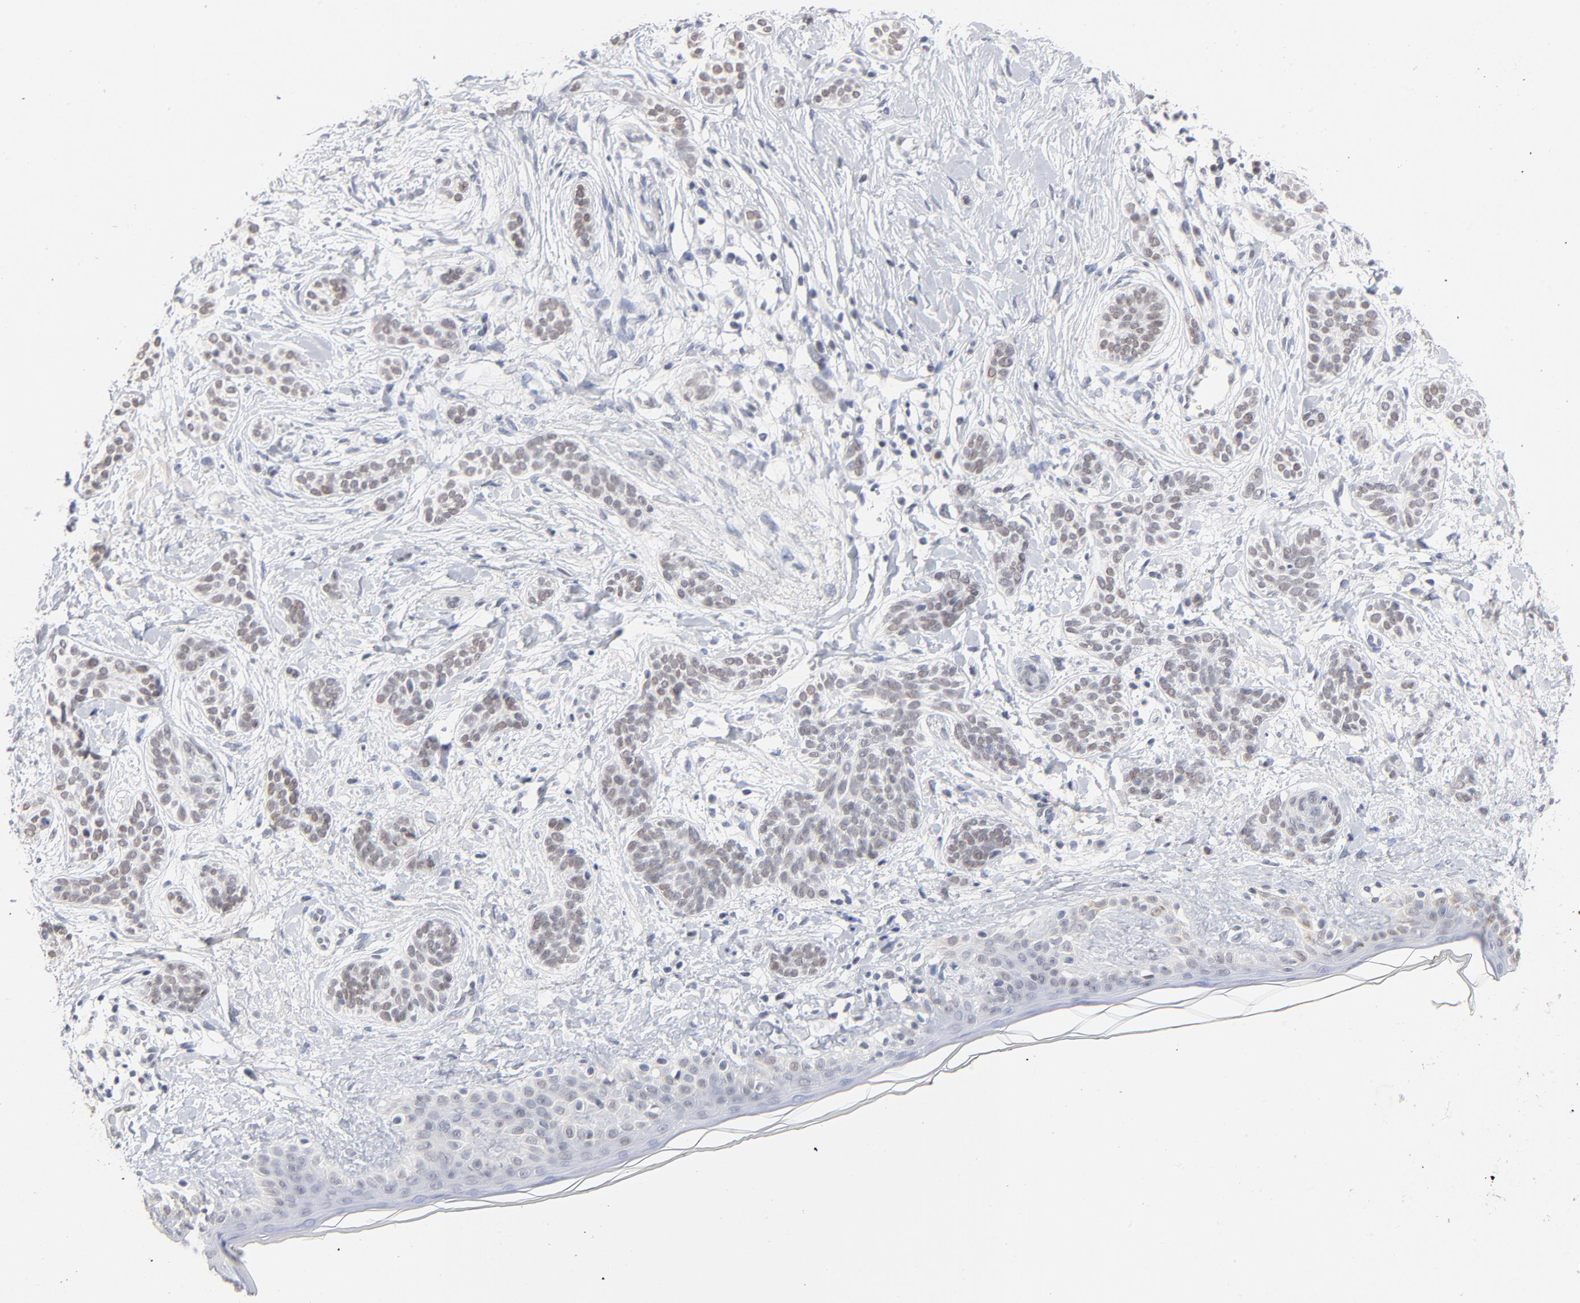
{"staining": {"intensity": "weak", "quantity": ">75%", "location": "nuclear"}, "tissue": "skin cancer", "cell_type": "Tumor cells", "image_type": "cancer", "snomed": [{"axis": "morphology", "description": "Normal tissue, NOS"}, {"axis": "morphology", "description": "Basal cell carcinoma"}, {"axis": "topography", "description": "Skin"}], "caption": "Immunohistochemistry (IHC) image of skin basal cell carcinoma stained for a protein (brown), which reveals low levels of weak nuclear staining in about >75% of tumor cells.", "gene": "ORC2", "patient": {"sex": "male", "age": 63}}